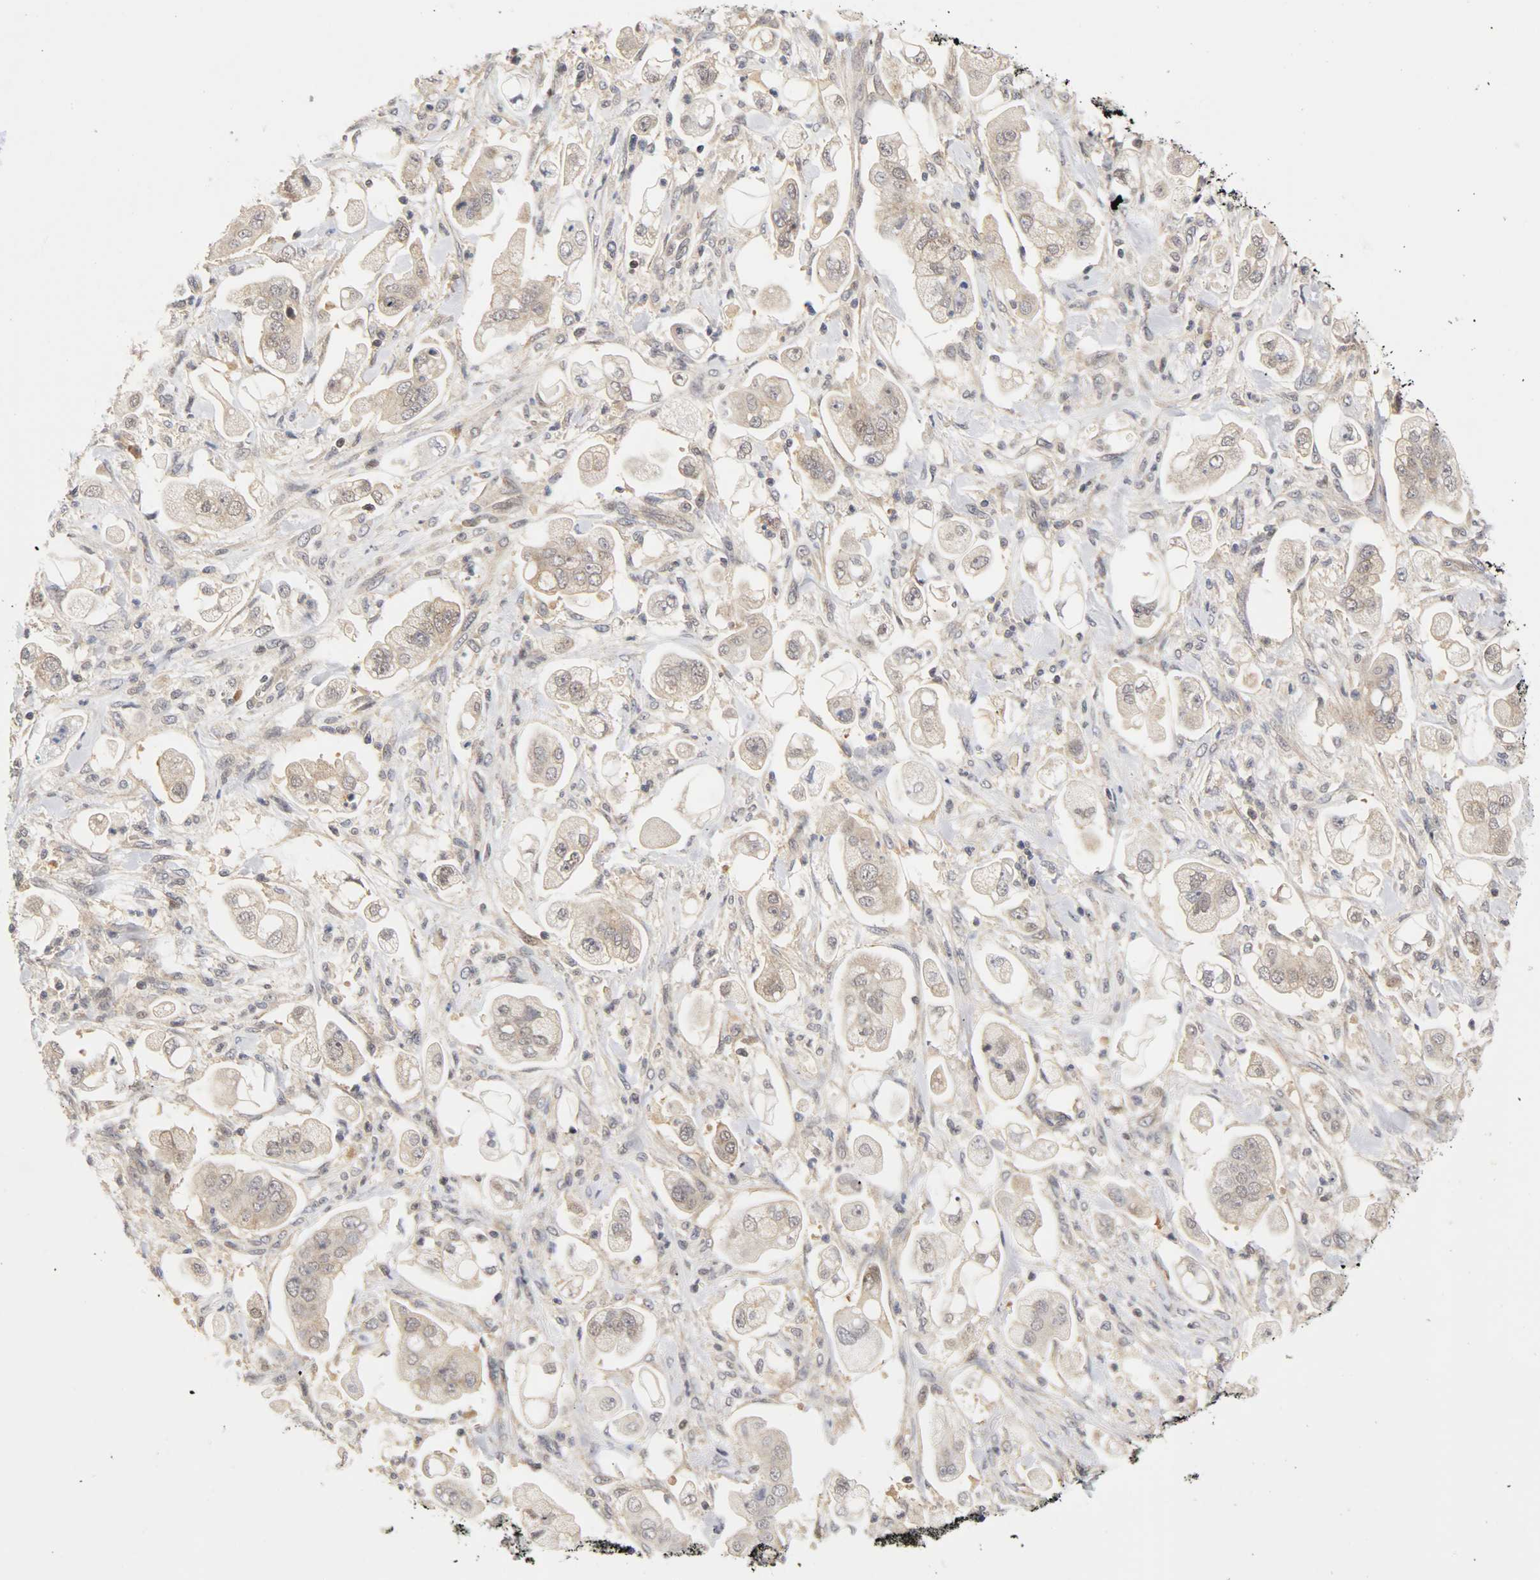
{"staining": {"intensity": "weak", "quantity": "25%-75%", "location": "cytoplasmic/membranous"}, "tissue": "stomach cancer", "cell_type": "Tumor cells", "image_type": "cancer", "snomed": [{"axis": "morphology", "description": "Adenocarcinoma, NOS"}, {"axis": "topography", "description": "Stomach"}], "caption": "IHC (DAB (3,3'-diaminobenzidine)) staining of human stomach cancer displays weak cytoplasmic/membranous protein staining in approximately 25%-75% of tumor cells.", "gene": "UBE2M", "patient": {"sex": "male", "age": 62}}